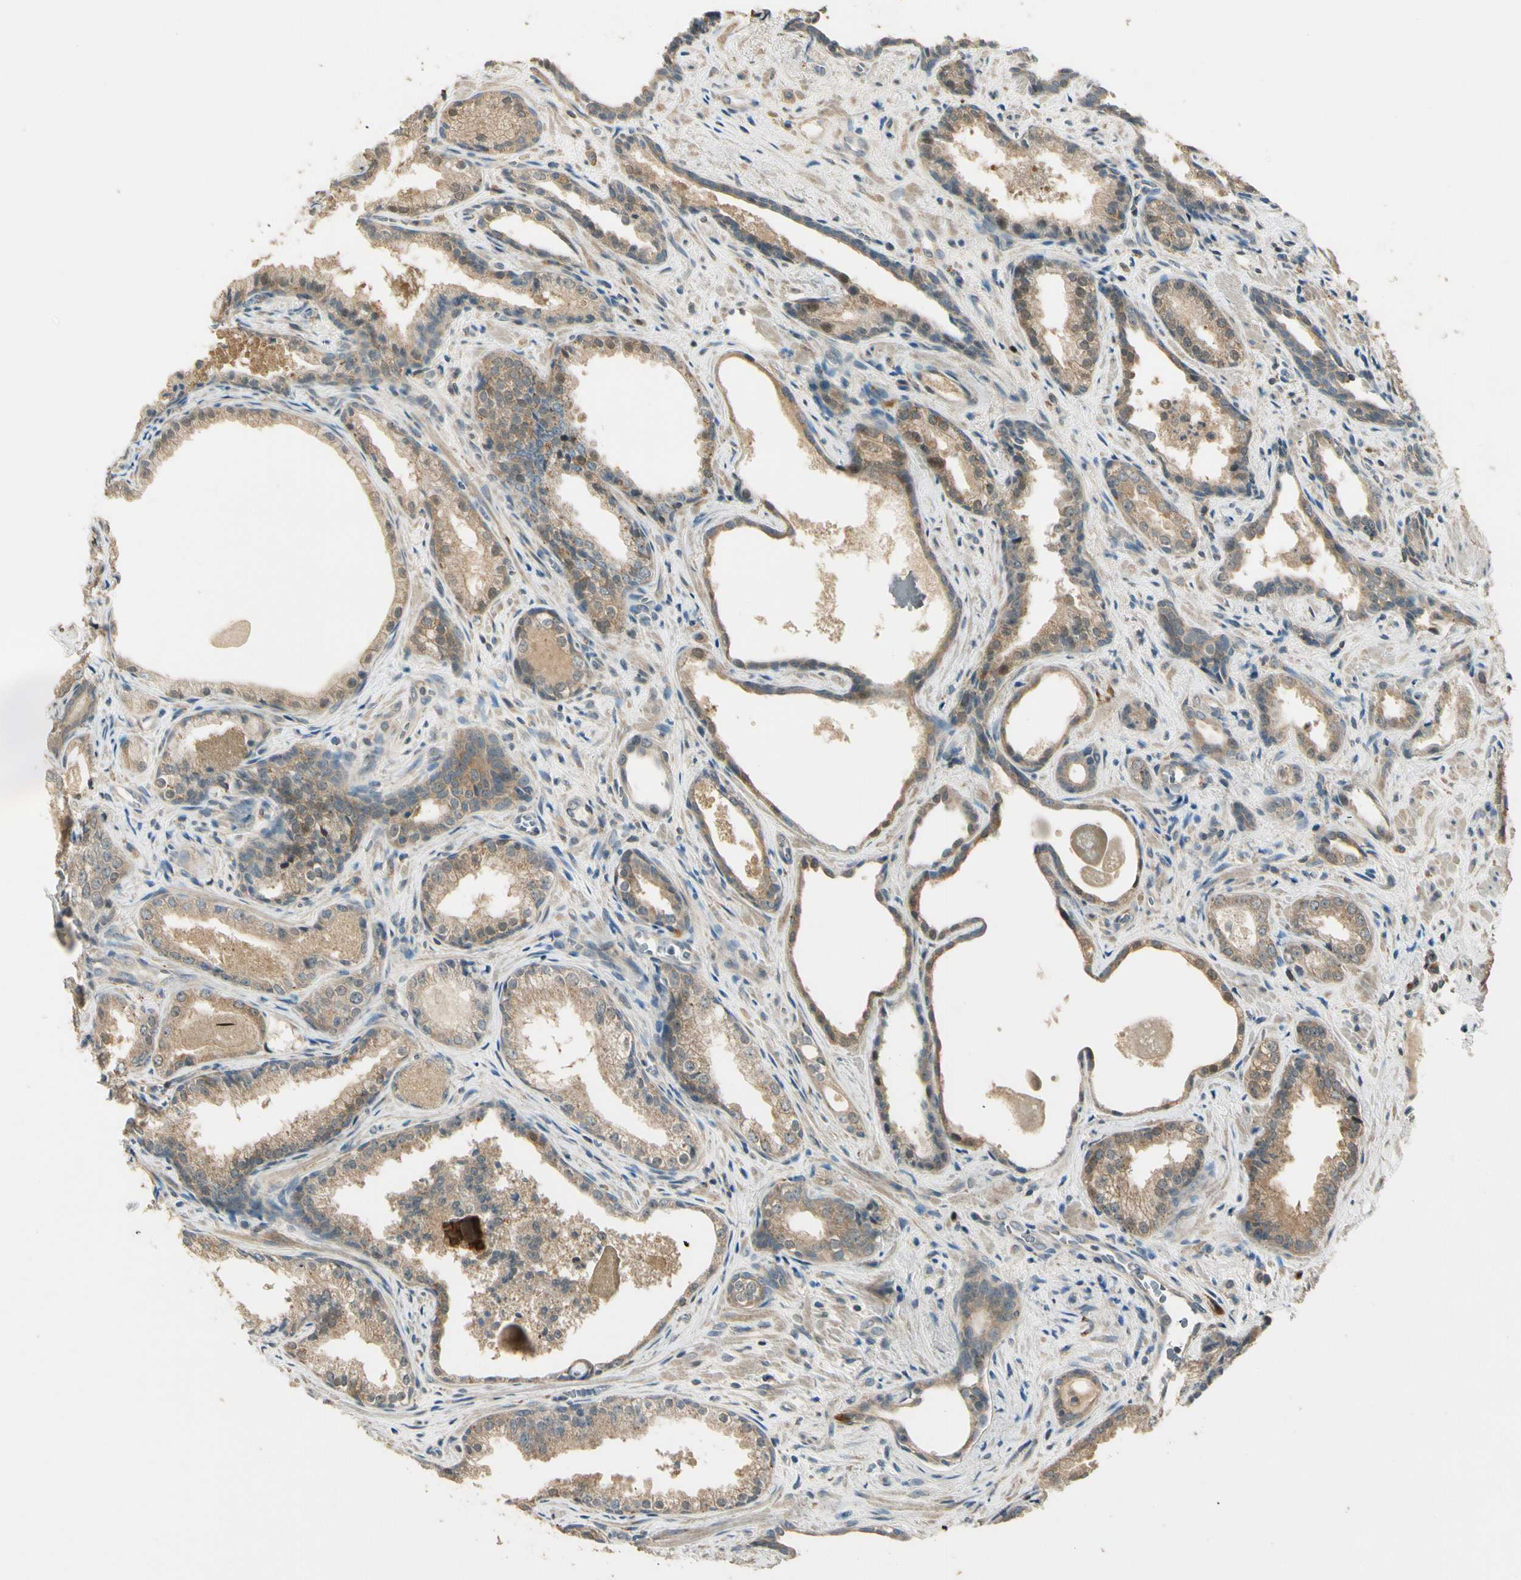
{"staining": {"intensity": "moderate", "quantity": ">75%", "location": "cytoplasmic/membranous"}, "tissue": "prostate cancer", "cell_type": "Tumor cells", "image_type": "cancer", "snomed": [{"axis": "morphology", "description": "Adenocarcinoma, Low grade"}, {"axis": "topography", "description": "Prostate"}], "caption": "Human adenocarcinoma (low-grade) (prostate) stained with a brown dye shows moderate cytoplasmic/membranous positive expression in approximately >75% of tumor cells.", "gene": "PLXNA1", "patient": {"sex": "male", "age": 60}}